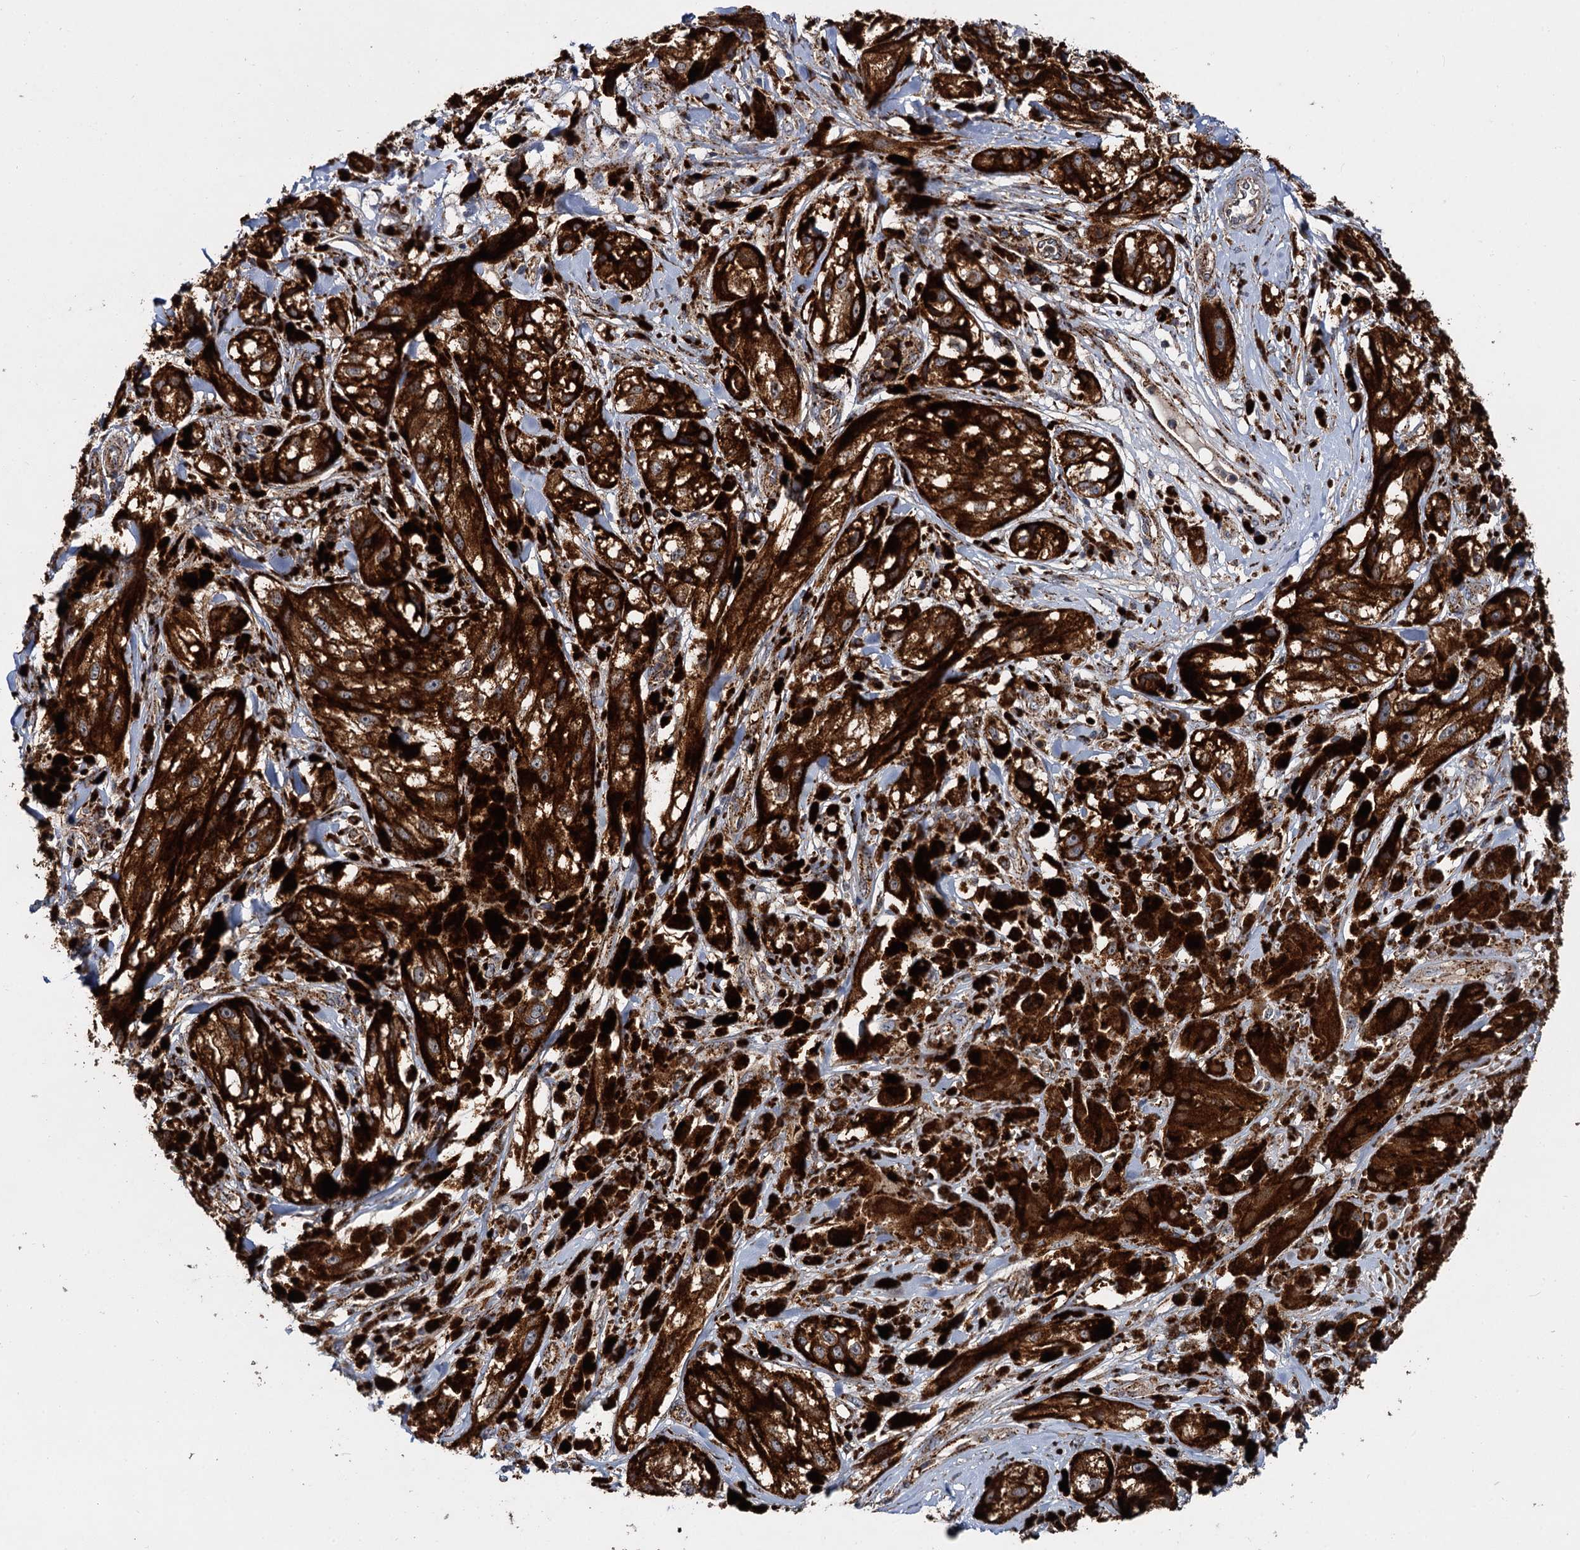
{"staining": {"intensity": "strong", "quantity": ">75%", "location": "cytoplasmic/membranous"}, "tissue": "melanoma", "cell_type": "Tumor cells", "image_type": "cancer", "snomed": [{"axis": "morphology", "description": "Malignant melanoma, NOS"}, {"axis": "topography", "description": "Skin"}], "caption": "Strong cytoplasmic/membranous positivity for a protein is appreciated in approximately >75% of tumor cells of melanoma using immunohistochemistry.", "gene": "GBA1", "patient": {"sex": "male", "age": 88}}